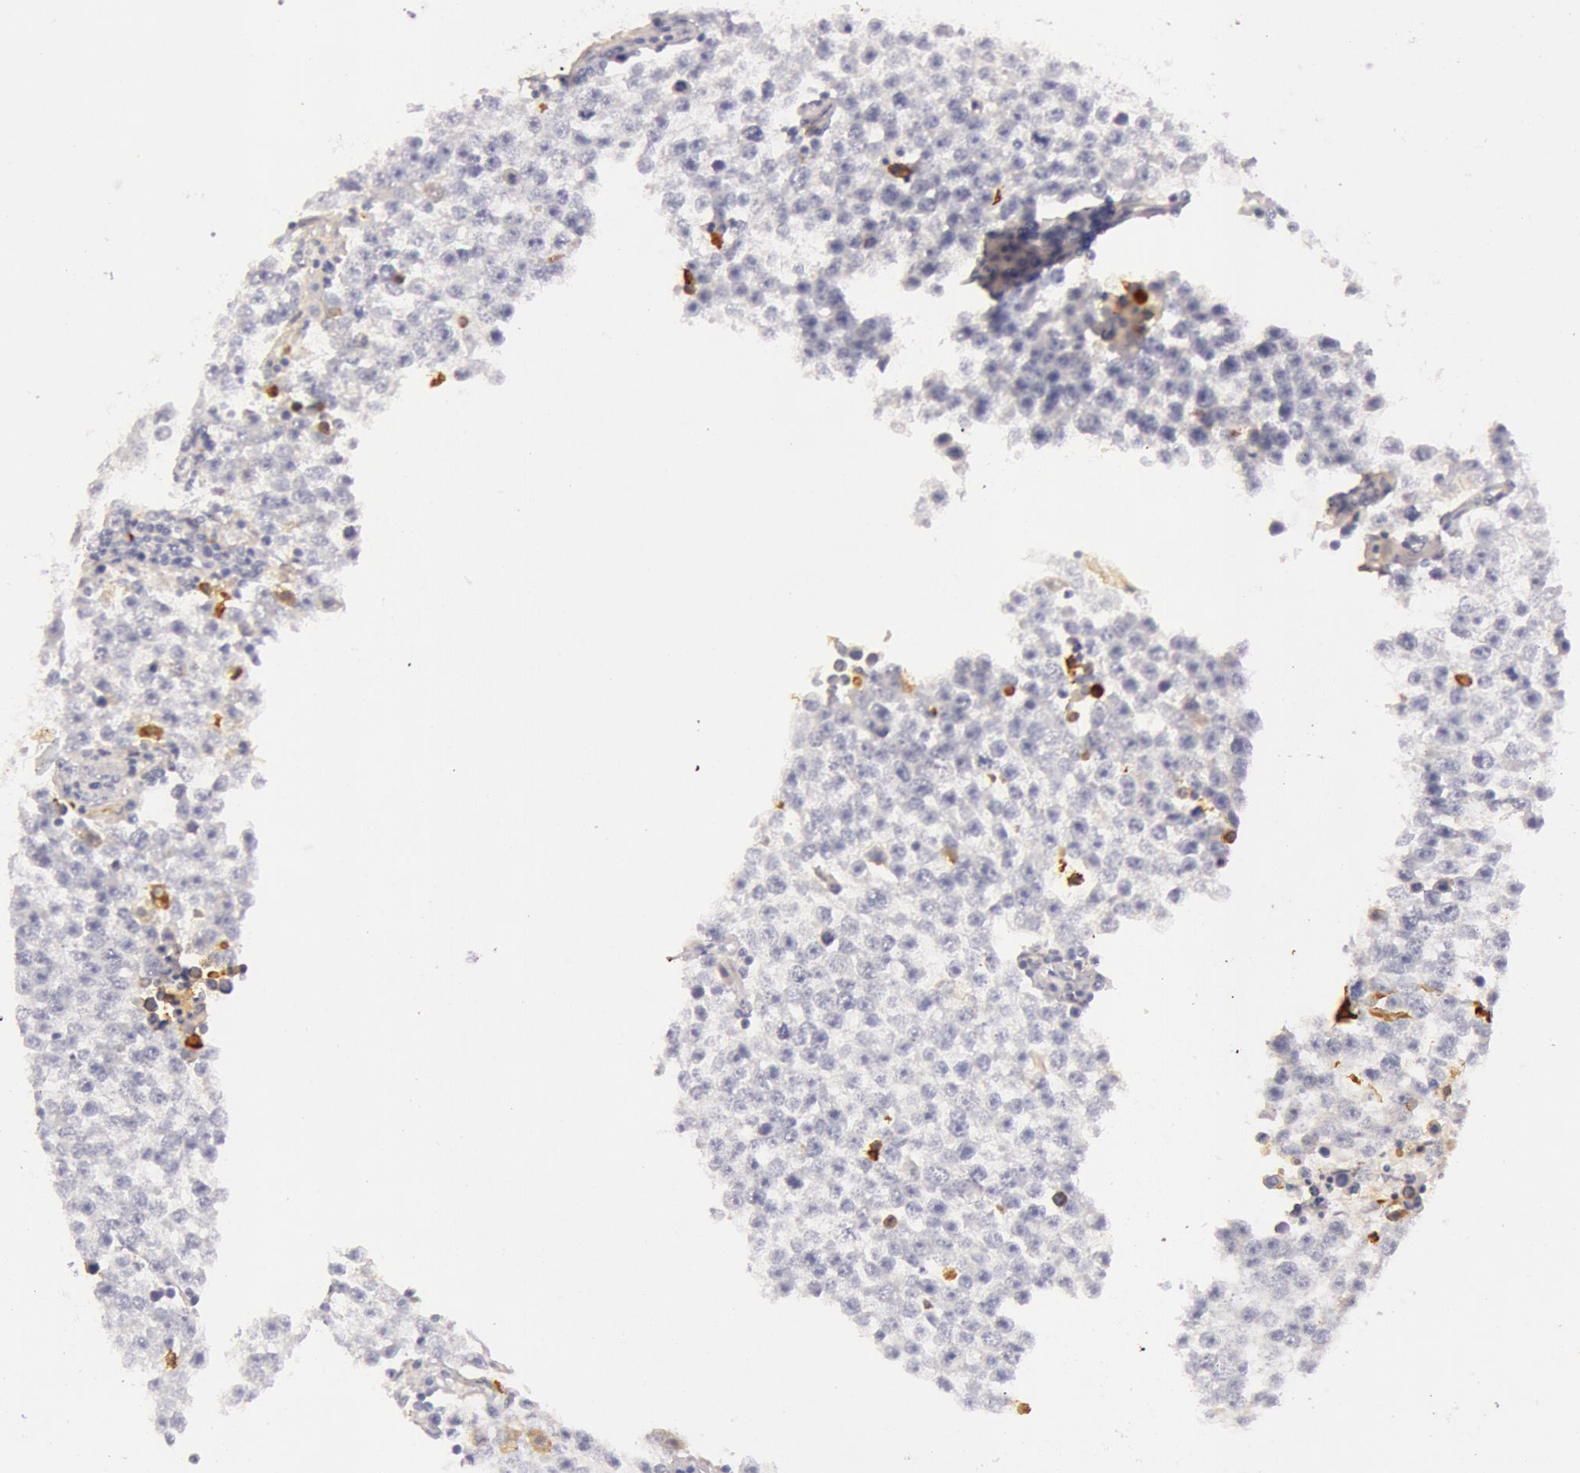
{"staining": {"intensity": "negative", "quantity": "none", "location": "none"}, "tissue": "testis cancer", "cell_type": "Tumor cells", "image_type": "cancer", "snomed": [{"axis": "morphology", "description": "Seminoma, NOS"}, {"axis": "topography", "description": "Testis"}], "caption": "Immunohistochemistry (IHC) histopathology image of neoplastic tissue: human testis cancer stained with DAB shows no significant protein expression in tumor cells.", "gene": "C4BPA", "patient": {"sex": "male", "age": 36}}